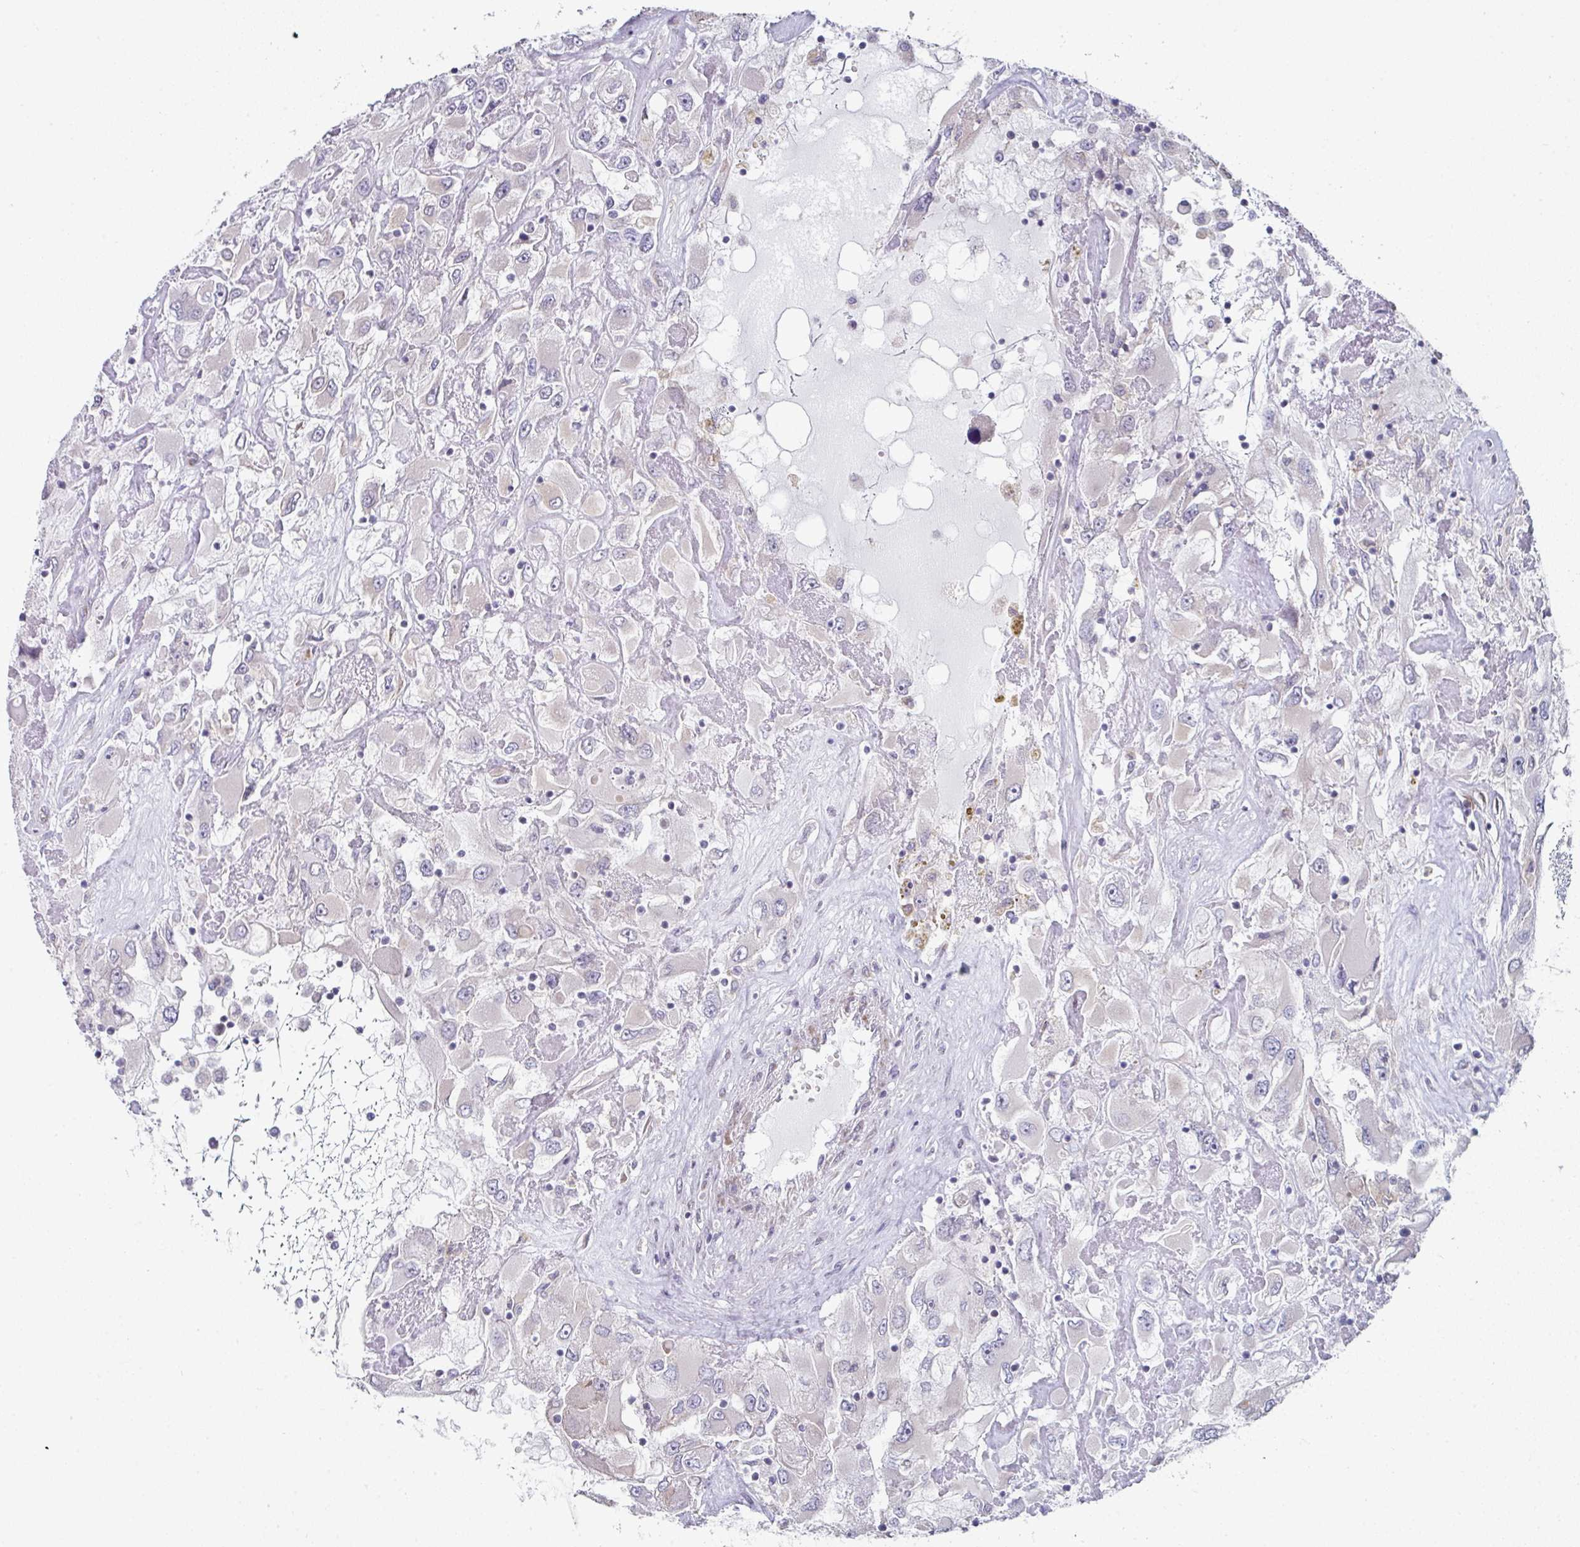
{"staining": {"intensity": "negative", "quantity": "none", "location": "none"}, "tissue": "renal cancer", "cell_type": "Tumor cells", "image_type": "cancer", "snomed": [{"axis": "morphology", "description": "Adenocarcinoma, NOS"}, {"axis": "topography", "description": "Kidney"}], "caption": "An IHC photomicrograph of renal adenocarcinoma is shown. There is no staining in tumor cells of renal adenocarcinoma.", "gene": "TMED5", "patient": {"sex": "female", "age": 52}}